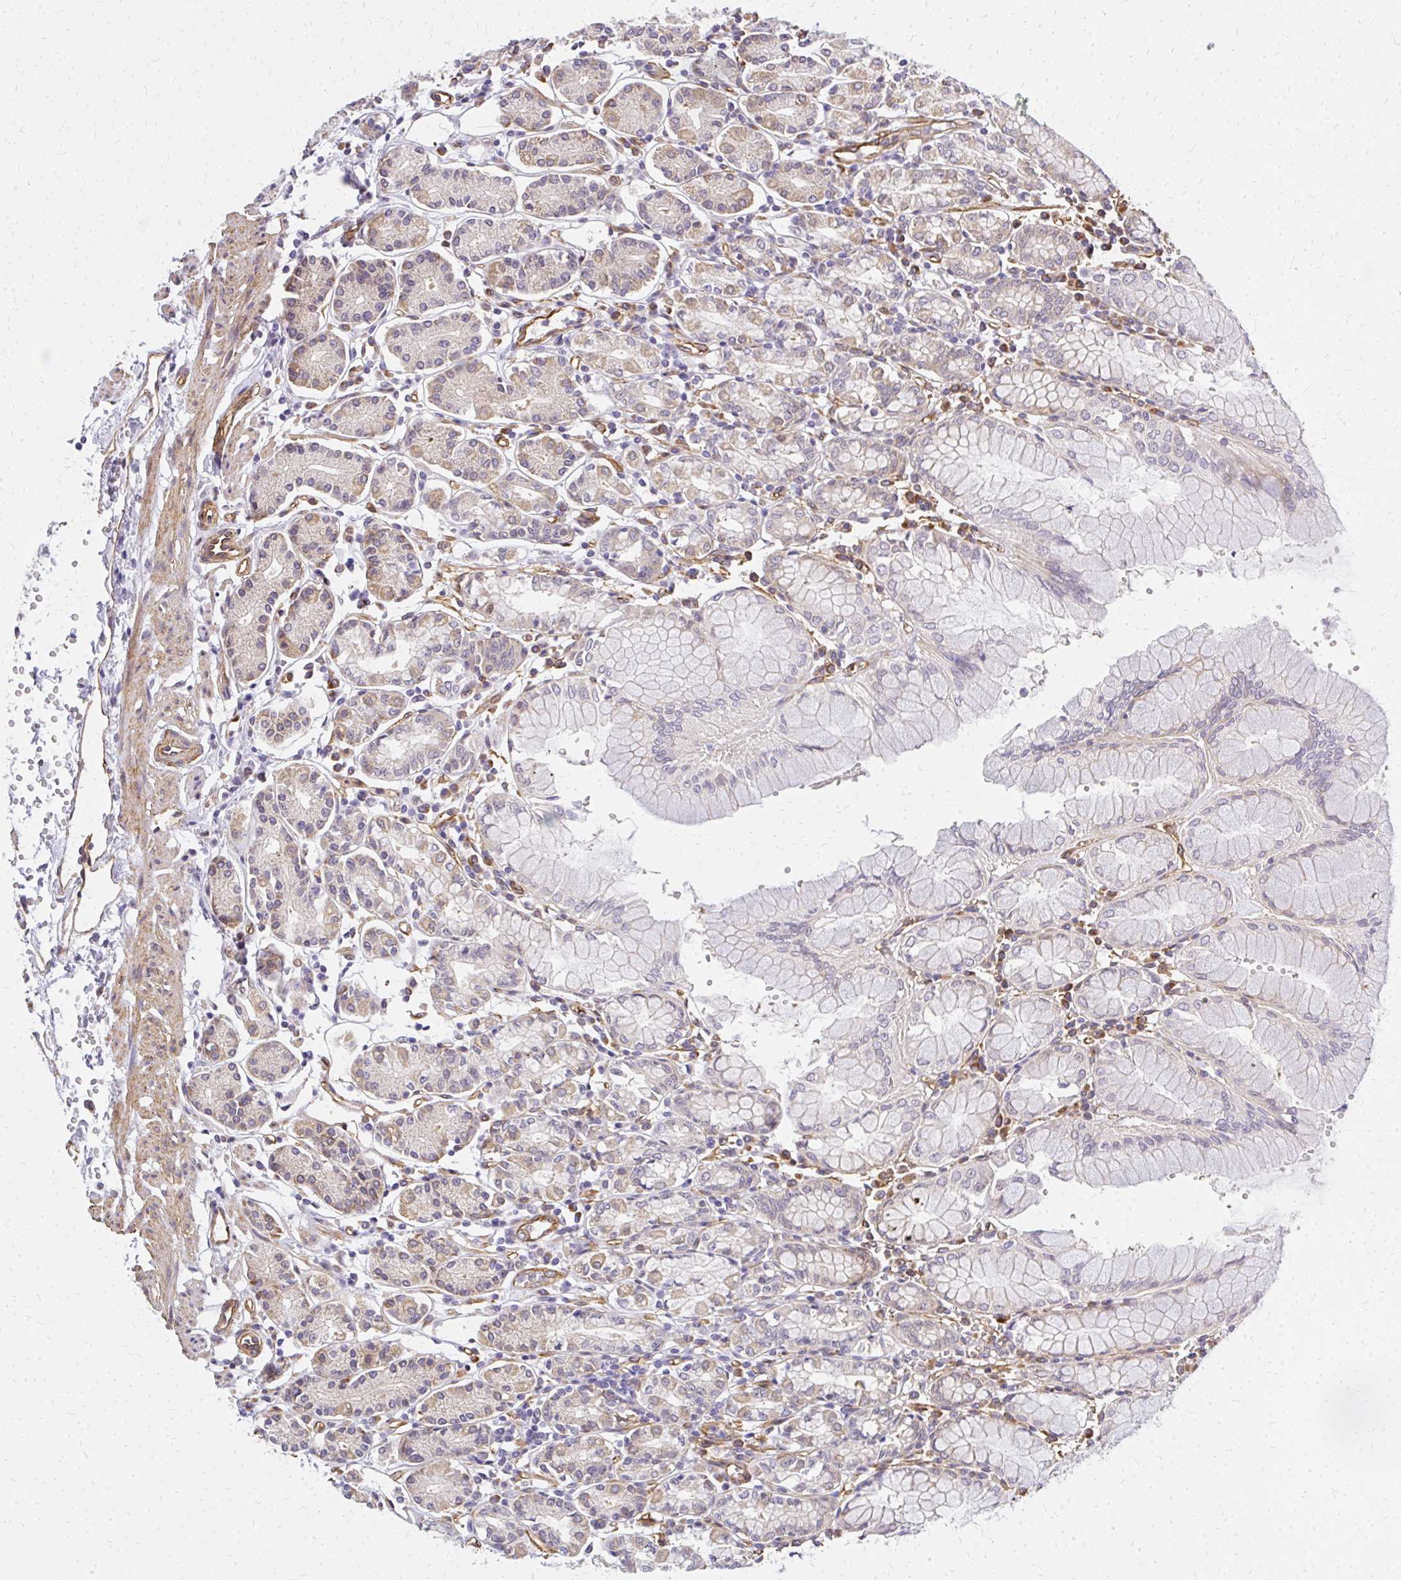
{"staining": {"intensity": "moderate", "quantity": "25%-75%", "location": "cytoplasmic/membranous"}, "tissue": "stomach", "cell_type": "Glandular cells", "image_type": "normal", "snomed": [{"axis": "morphology", "description": "Normal tissue, NOS"}, {"axis": "topography", "description": "Stomach"}], "caption": "Stomach was stained to show a protein in brown. There is medium levels of moderate cytoplasmic/membranous staining in approximately 25%-75% of glandular cells. The staining was performed using DAB (3,3'-diaminobenzidine), with brown indicating positive protein expression. Nuclei are stained blue with hematoxylin.", "gene": "ENSG00000258472", "patient": {"sex": "female", "age": 62}}